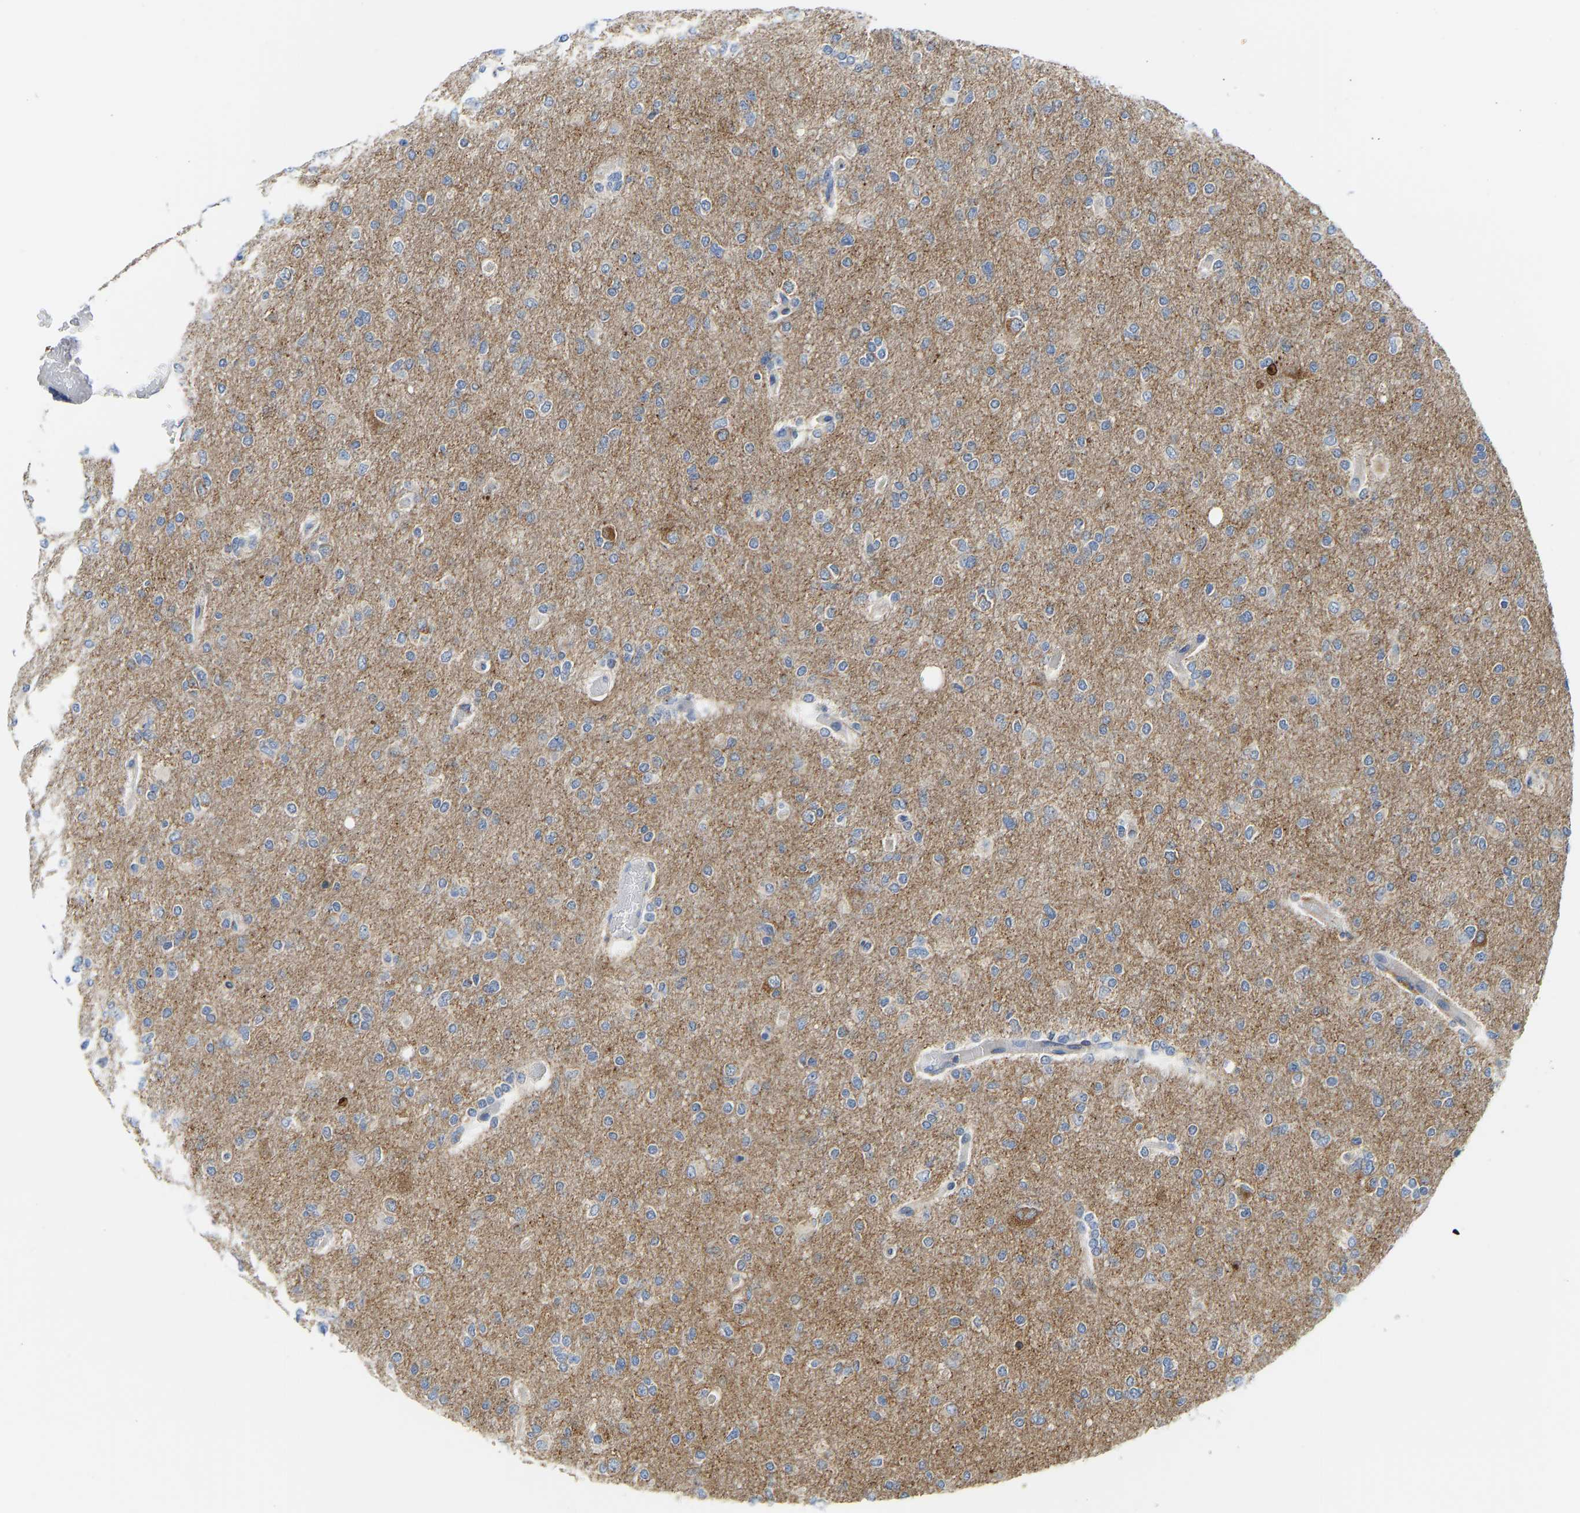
{"staining": {"intensity": "moderate", "quantity": "<25%", "location": "cytoplasmic/membranous"}, "tissue": "glioma", "cell_type": "Tumor cells", "image_type": "cancer", "snomed": [{"axis": "morphology", "description": "Glioma, malignant, High grade"}, {"axis": "topography", "description": "Cerebral cortex"}], "caption": "Human glioma stained with a protein marker displays moderate staining in tumor cells.", "gene": "ATP6V1E1", "patient": {"sex": "female", "age": 36}}